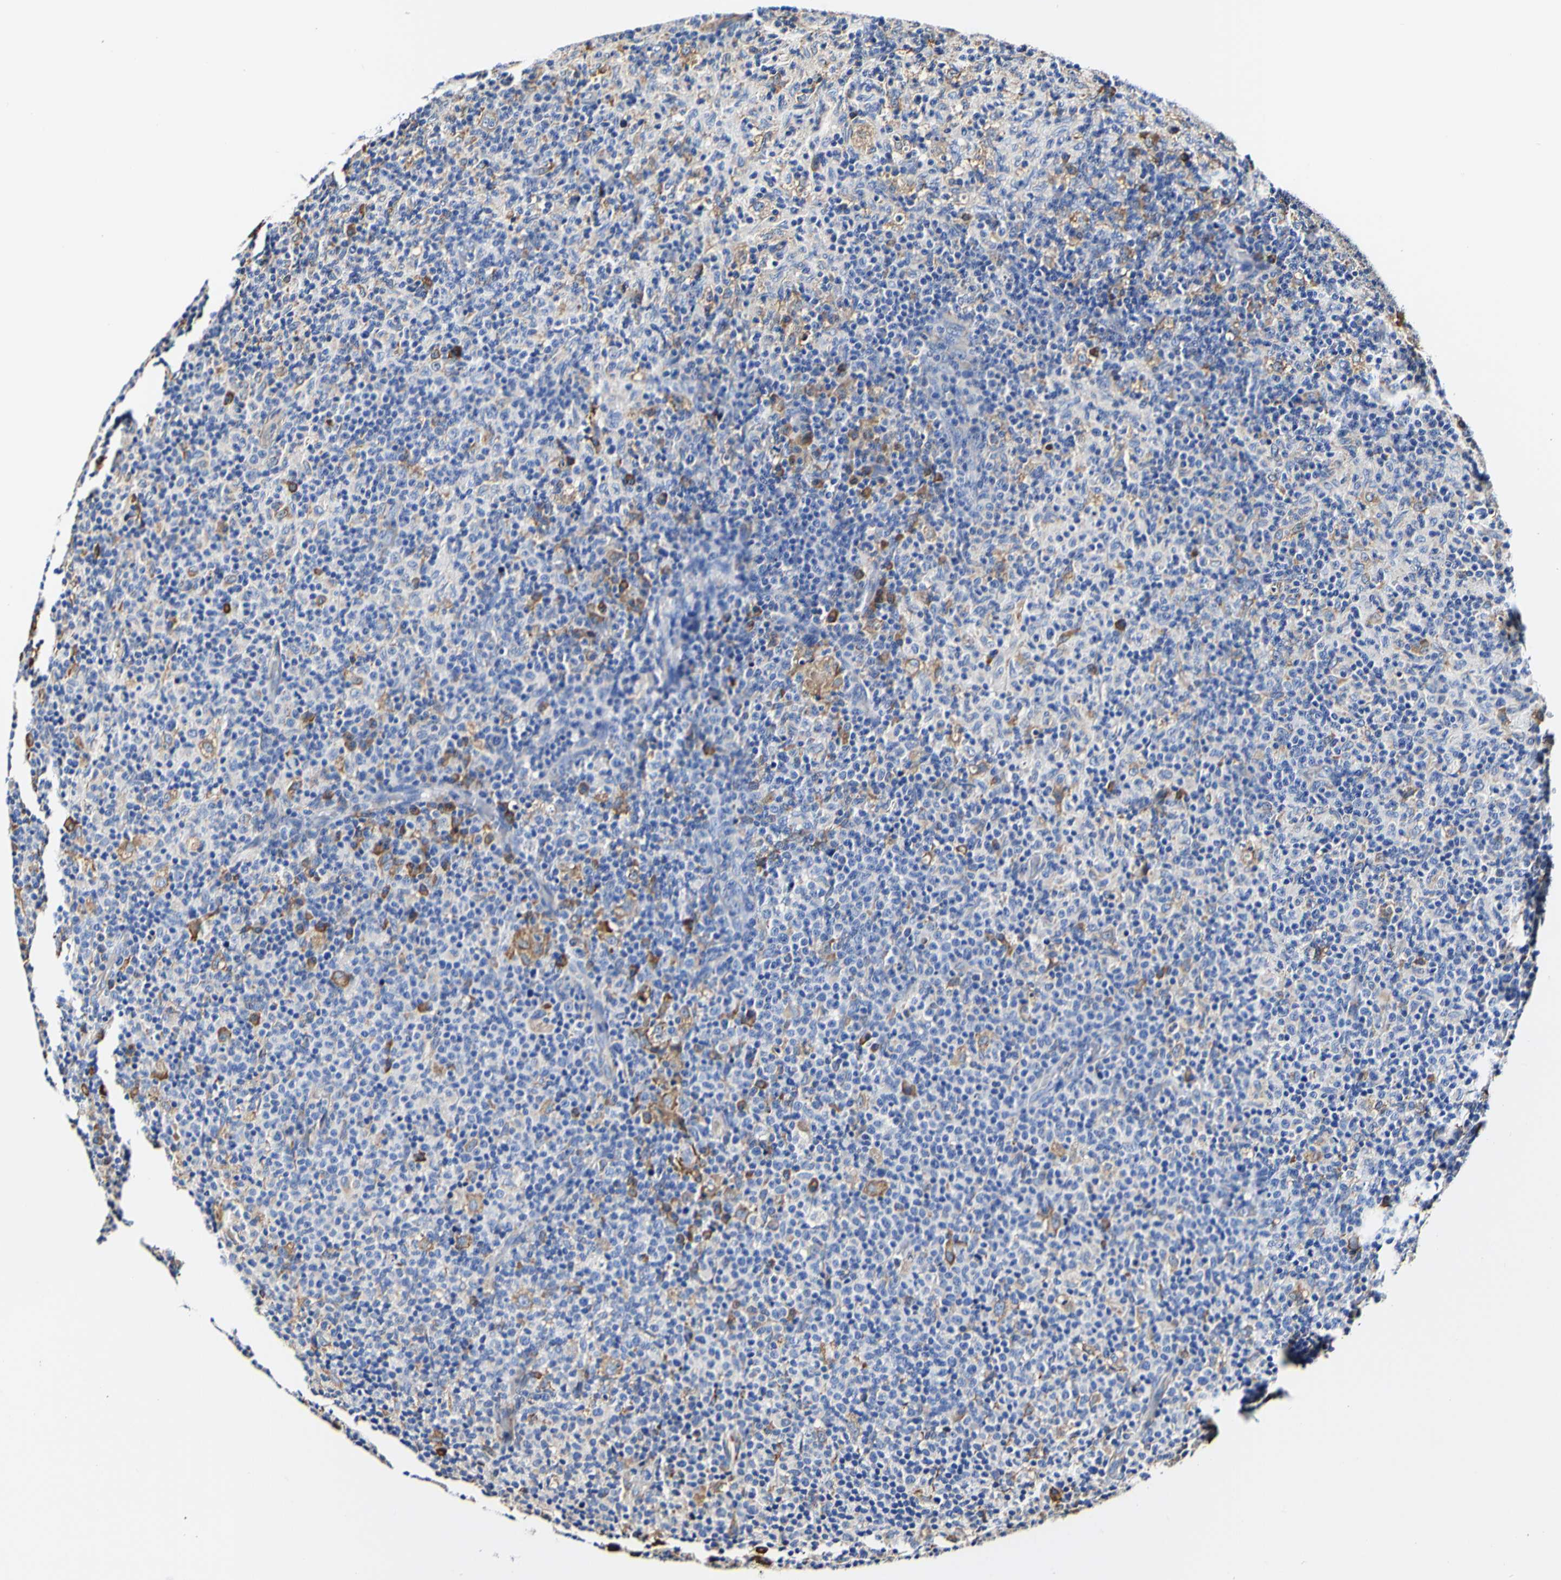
{"staining": {"intensity": "weak", "quantity": "<25%", "location": "cytoplasmic/membranous"}, "tissue": "lymph node", "cell_type": "Germinal center cells", "image_type": "normal", "snomed": [{"axis": "morphology", "description": "Normal tissue, NOS"}, {"axis": "morphology", "description": "Inflammation, NOS"}, {"axis": "topography", "description": "Lymph node"}], "caption": "High power microscopy histopathology image of an immunohistochemistry (IHC) micrograph of normal lymph node, revealing no significant staining in germinal center cells.", "gene": "P4HB", "patient": {"sex": "male", "age": 55}}